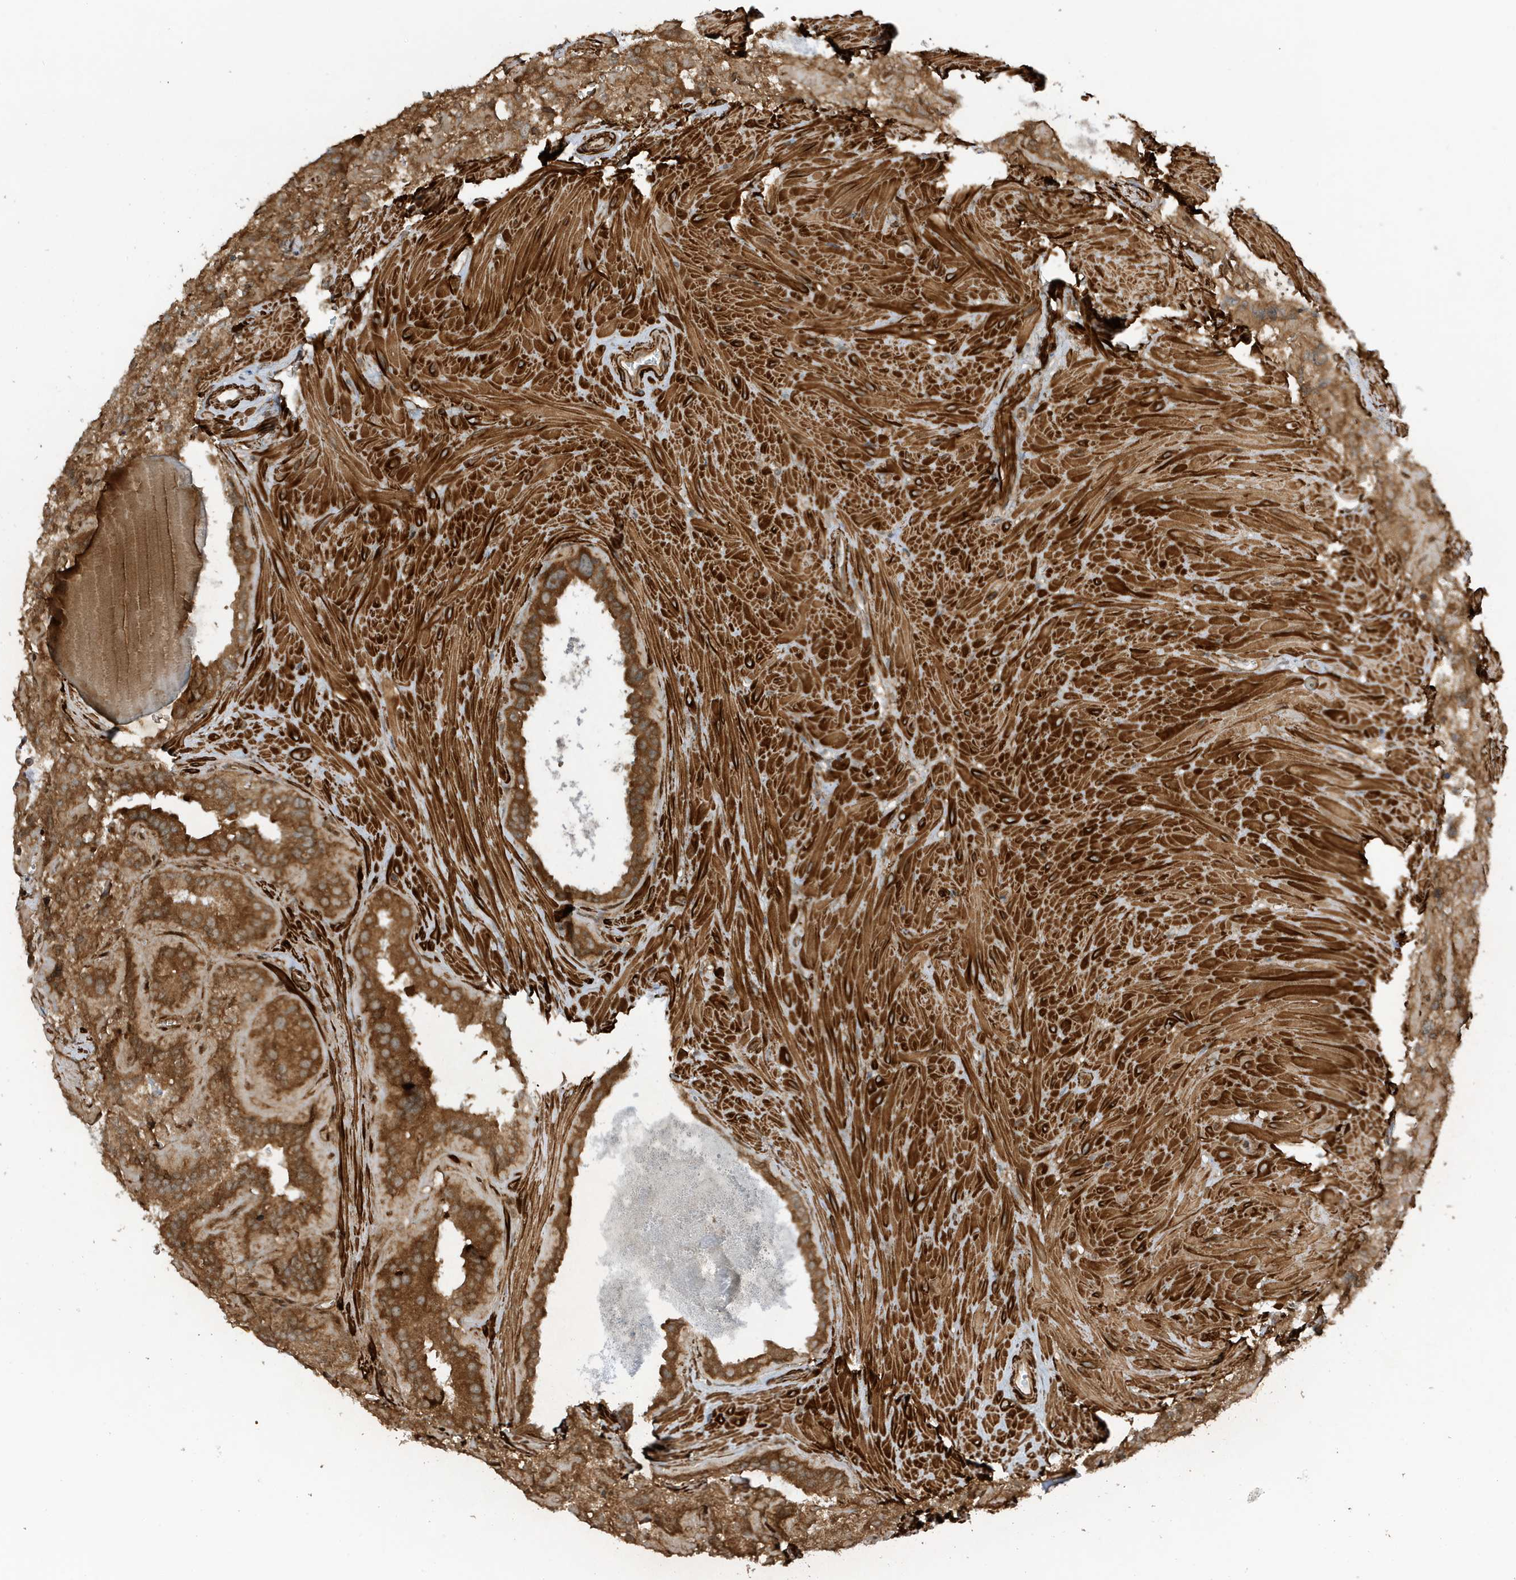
{"staining": {"intensity": "strong", "quantity": ">75%", "location": "cytoplasmic/membranous"}, "tissue": "seminal vesicle", "cell_type": "Glandular cells", "image_type": "normal", "snomed": [{"axis": "morphology", "description": "Normal tissue, NOS"}, {"axis": "topography", "description": "Prostate"}, {"axis": "topography", "description": "Seminal veicle"}], "caption": "Immunohistochemistry staining of benign seminal vesicle, which exhibits high levels of strong cytoplasmic/membranous staining in about >75% of glandular cells indicating strong cytoplasmic/membranous protein expression. The staining was performed using DAB (3,3'-diaminobenzidine) (brown) for protein detection and nuclei were counterstained in hematoxylin (blue).", "gene": "CDC42EP3", "patient": {"sex": "male", "age": 59}}